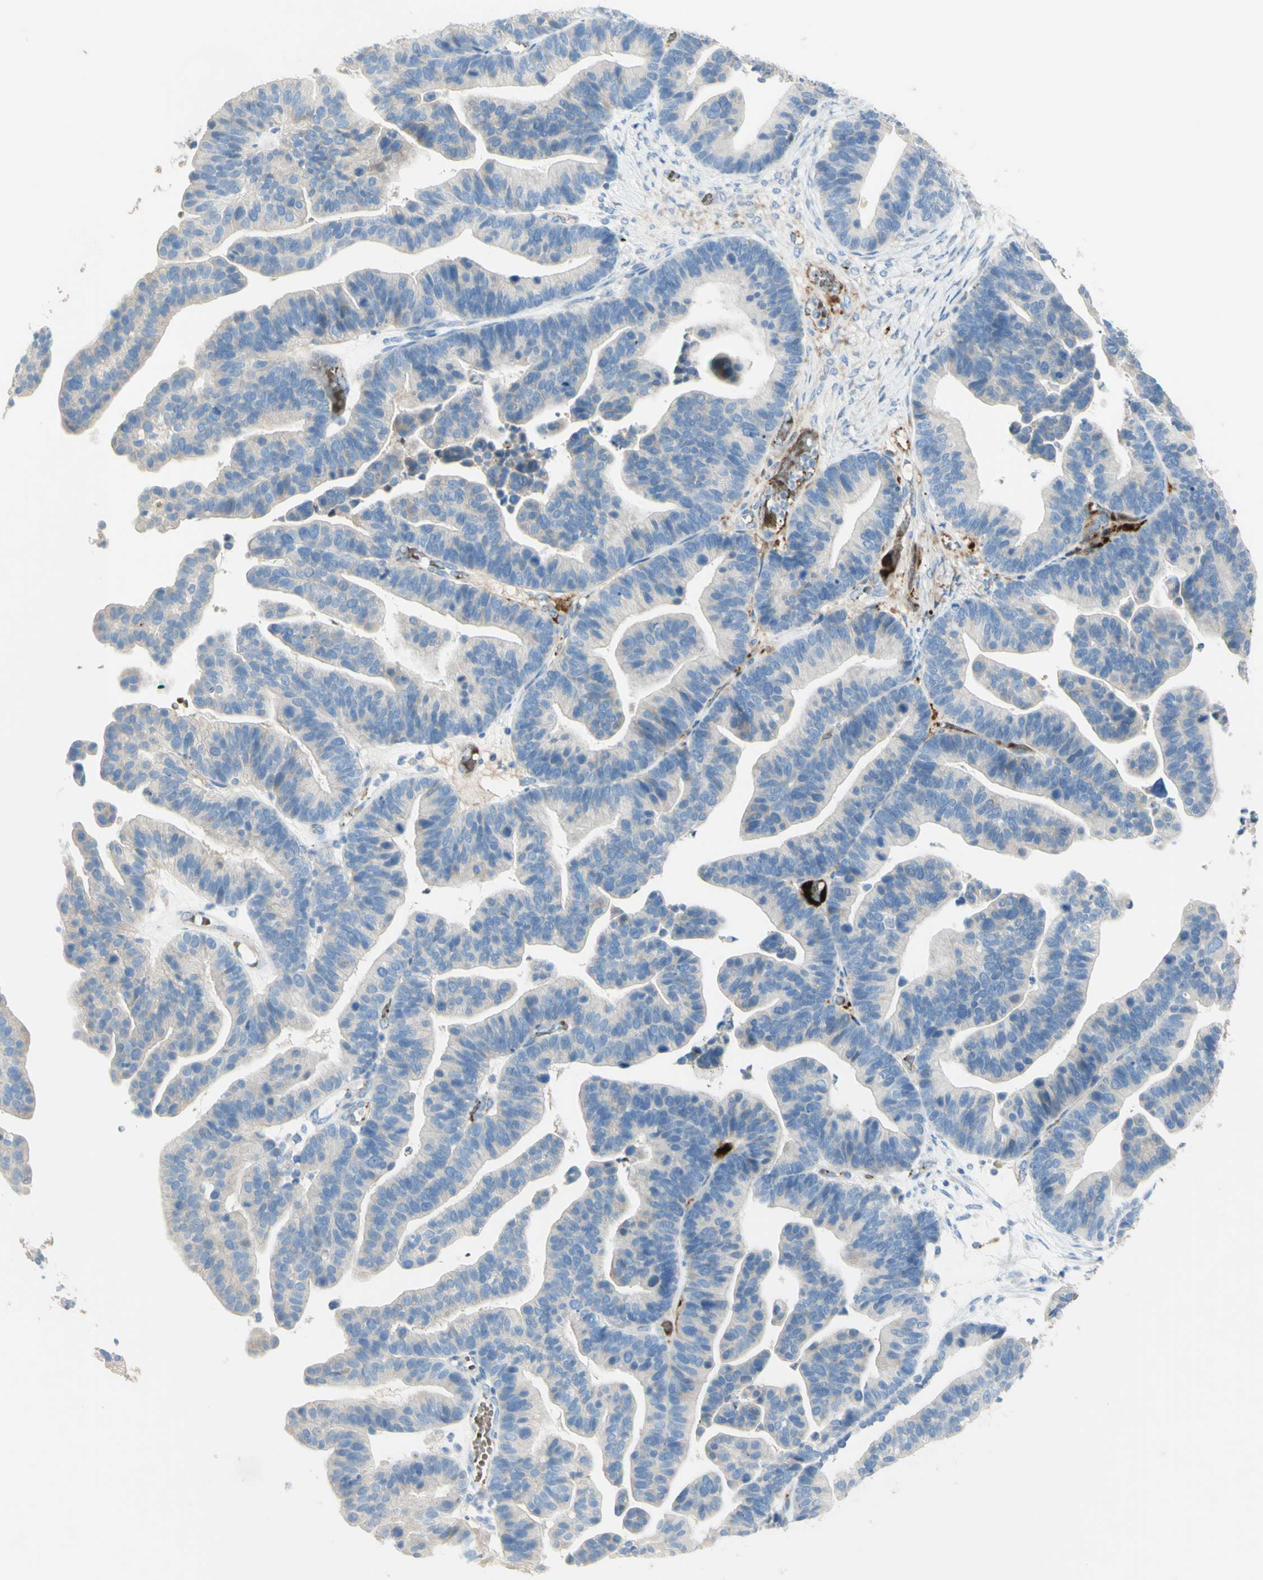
{"staining": {"intensity": "weak", "quantity": "<25%", "location": "cytoplasmic/membranous"}, "tissue": "ovarian cancer", "cell_type": "Tumor cells", "image_type": "cancer", "snomed": [{"axis": "morphology", "description": "Cystadenocarcinoma, serous, NOS"}, {"axis": "topography", "description": "Ovary"}], "caption": "An image of serous cystadenocarcinoma (ovarian) stained for a protein demonstrates no brown staining in tumor cells.", "gene": "GAN", "patient": {"sex": "female", "age": 56}}